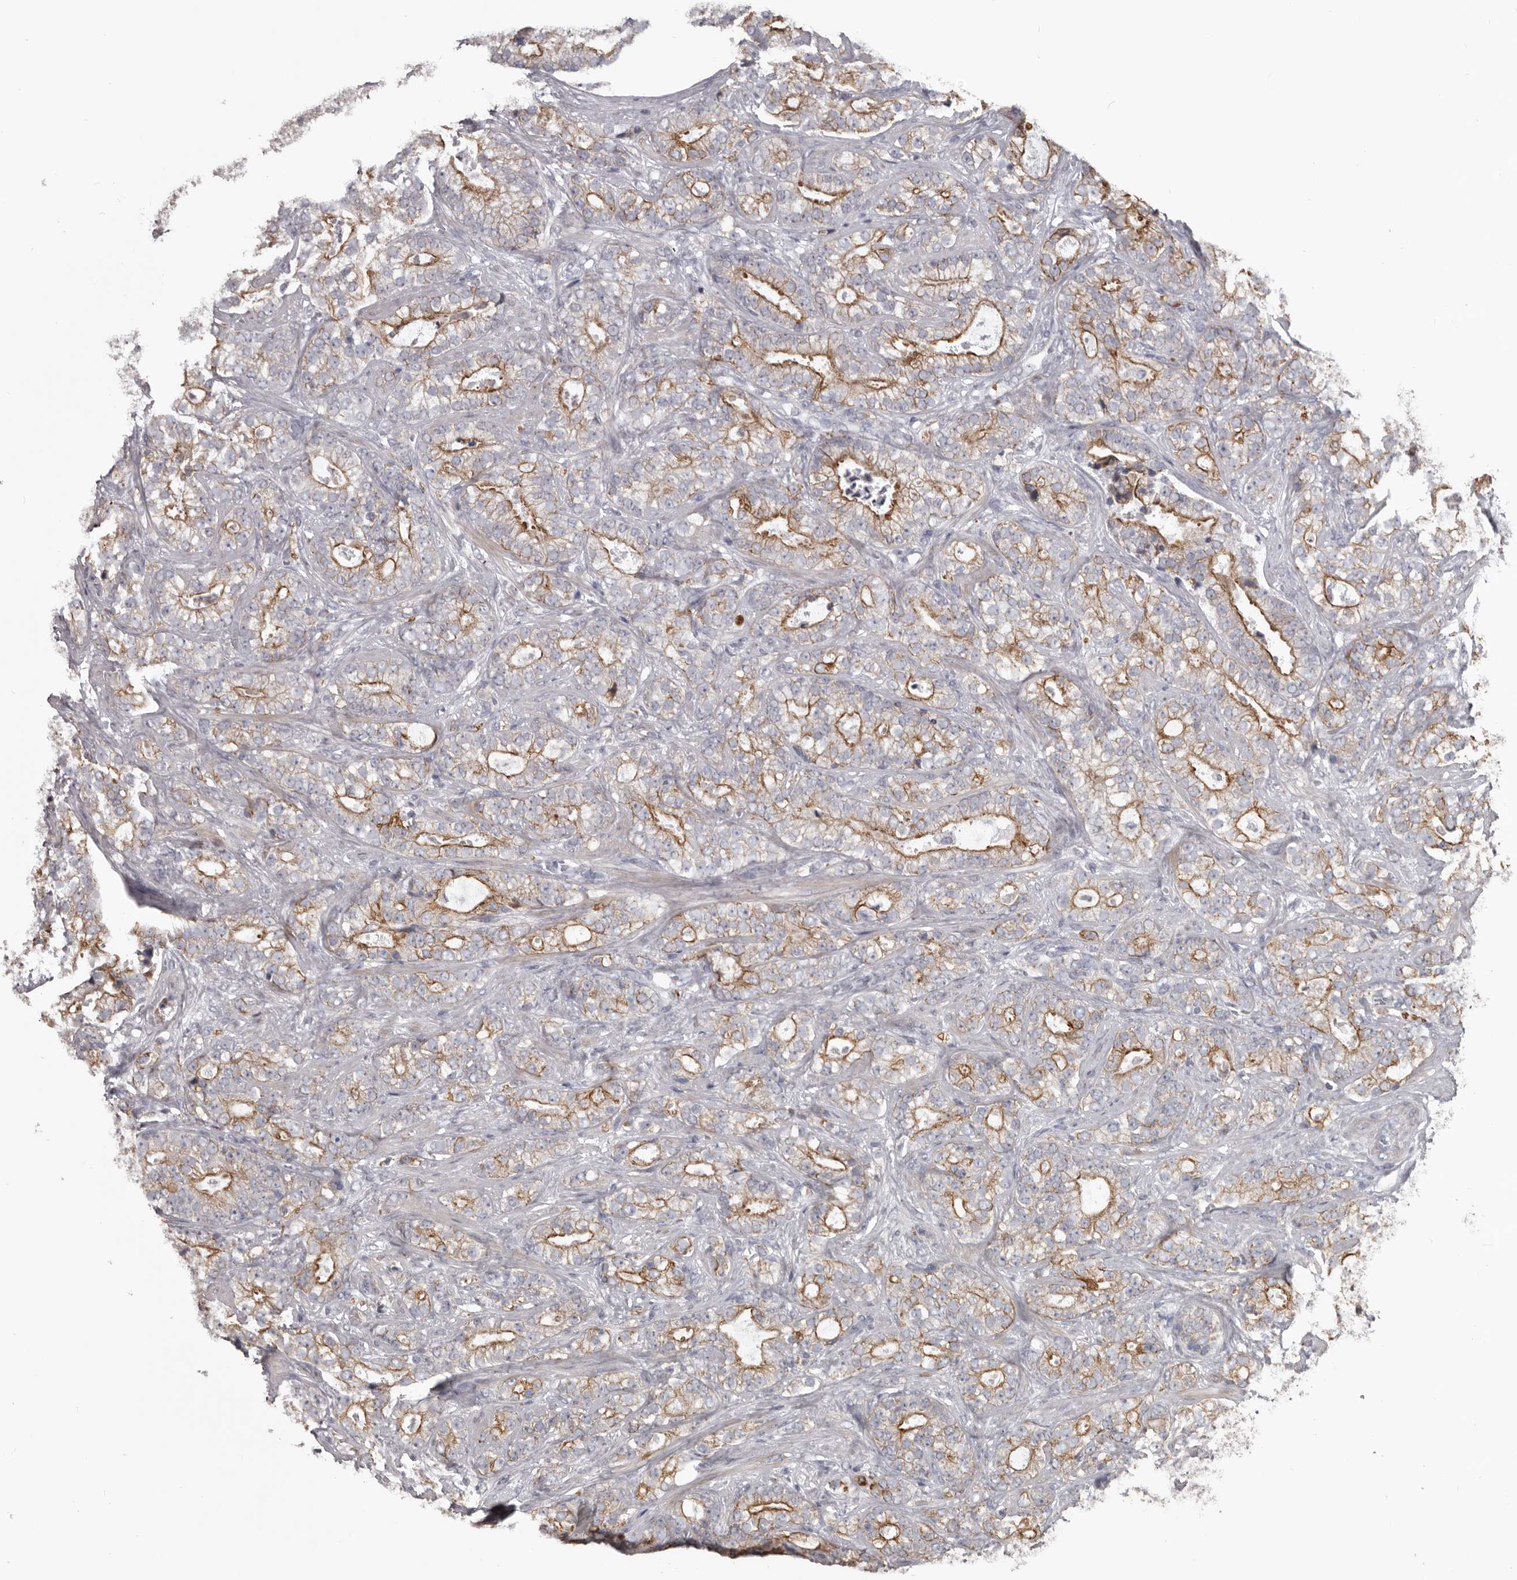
{"staining": {"intensity": "moderate", "quantity": "25%-75%", "location": "cytoplasmic/membranous"}, "tissue": "prostate cancer", "cell_type": "Tumor cells", "image_type": "cancer", "snomed": [{"axis": "morphology", "description": "Adenocarcinoma, High grade"}, {"axis": "topography", "description": "Prostate and seminal vesicle, NOS"}], "caption": "Moderate cytoplasmic/membranous expression is identified in about 25%-75% of tumor cells in prostate cancer (adenocarcinoma (high-grade)). (DAB (3,3'-diaminobenzidine) = brown stain, brightfield microscopy at high magnification).", "gene": "LPAR6", "patient": {"sex": "male", "age": 67}}